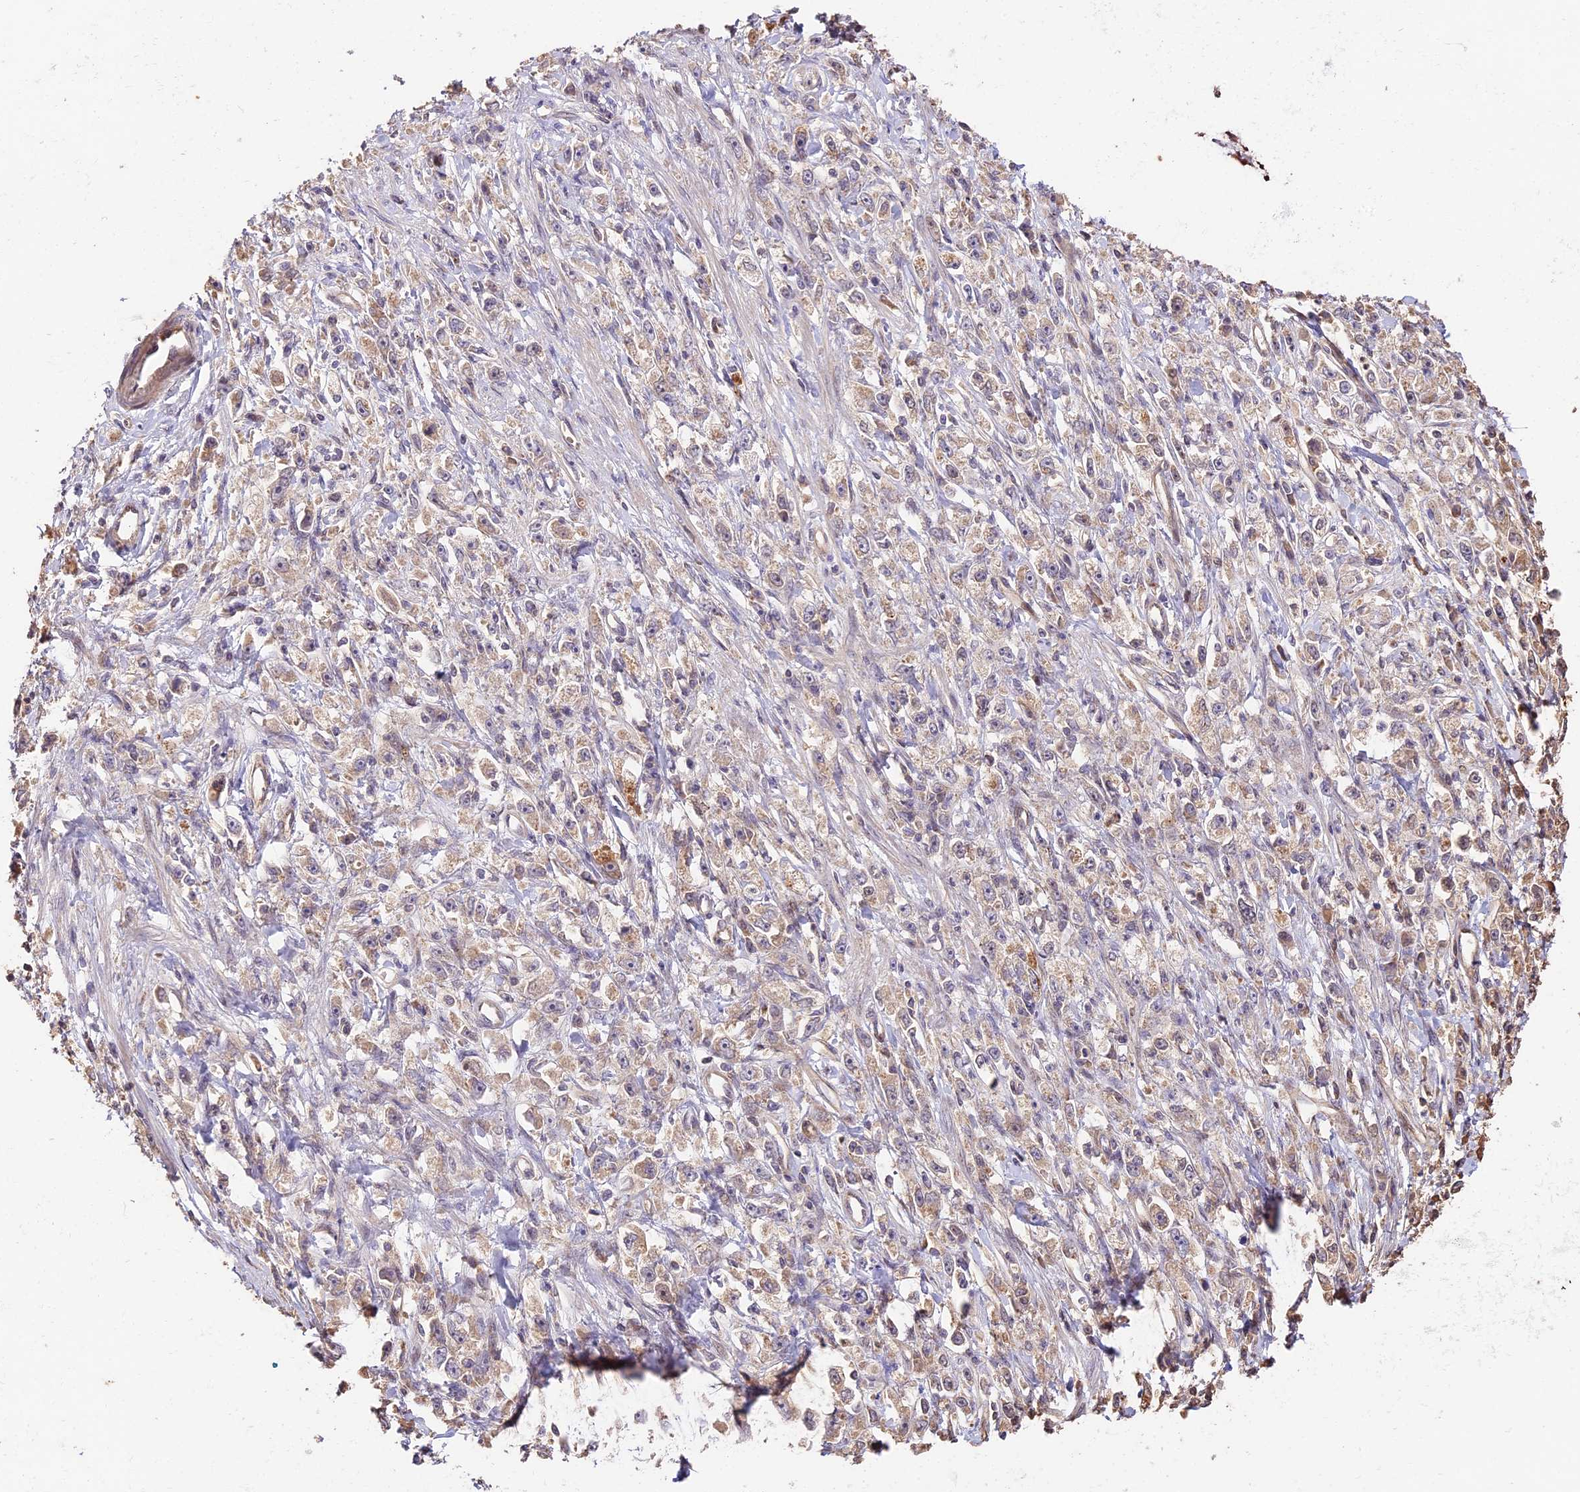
{"staining": {"intensity": "weak", "quantity": "25%-75%", "location": "cytoplasmic/membranous"}, "tissue": "stomach cancer", "cell_type": "Tumor cells", "image_type": "cancer", "snomed": [{"axis": "morphology", "description": "Adenocarcinoma, NOS"}, {"axis": "topography", "description": "Stomach"}], "caption": "A low amount of weak cytoplasmic/membranous expression is appreciated in approximately 25%-75% of tumor cells in stomach cancer tissue. (DAB IHC with brightfield microscopy, high magnification).", "gene": "PPP1R37", "patient": {"sex": "female", "age": 59}}